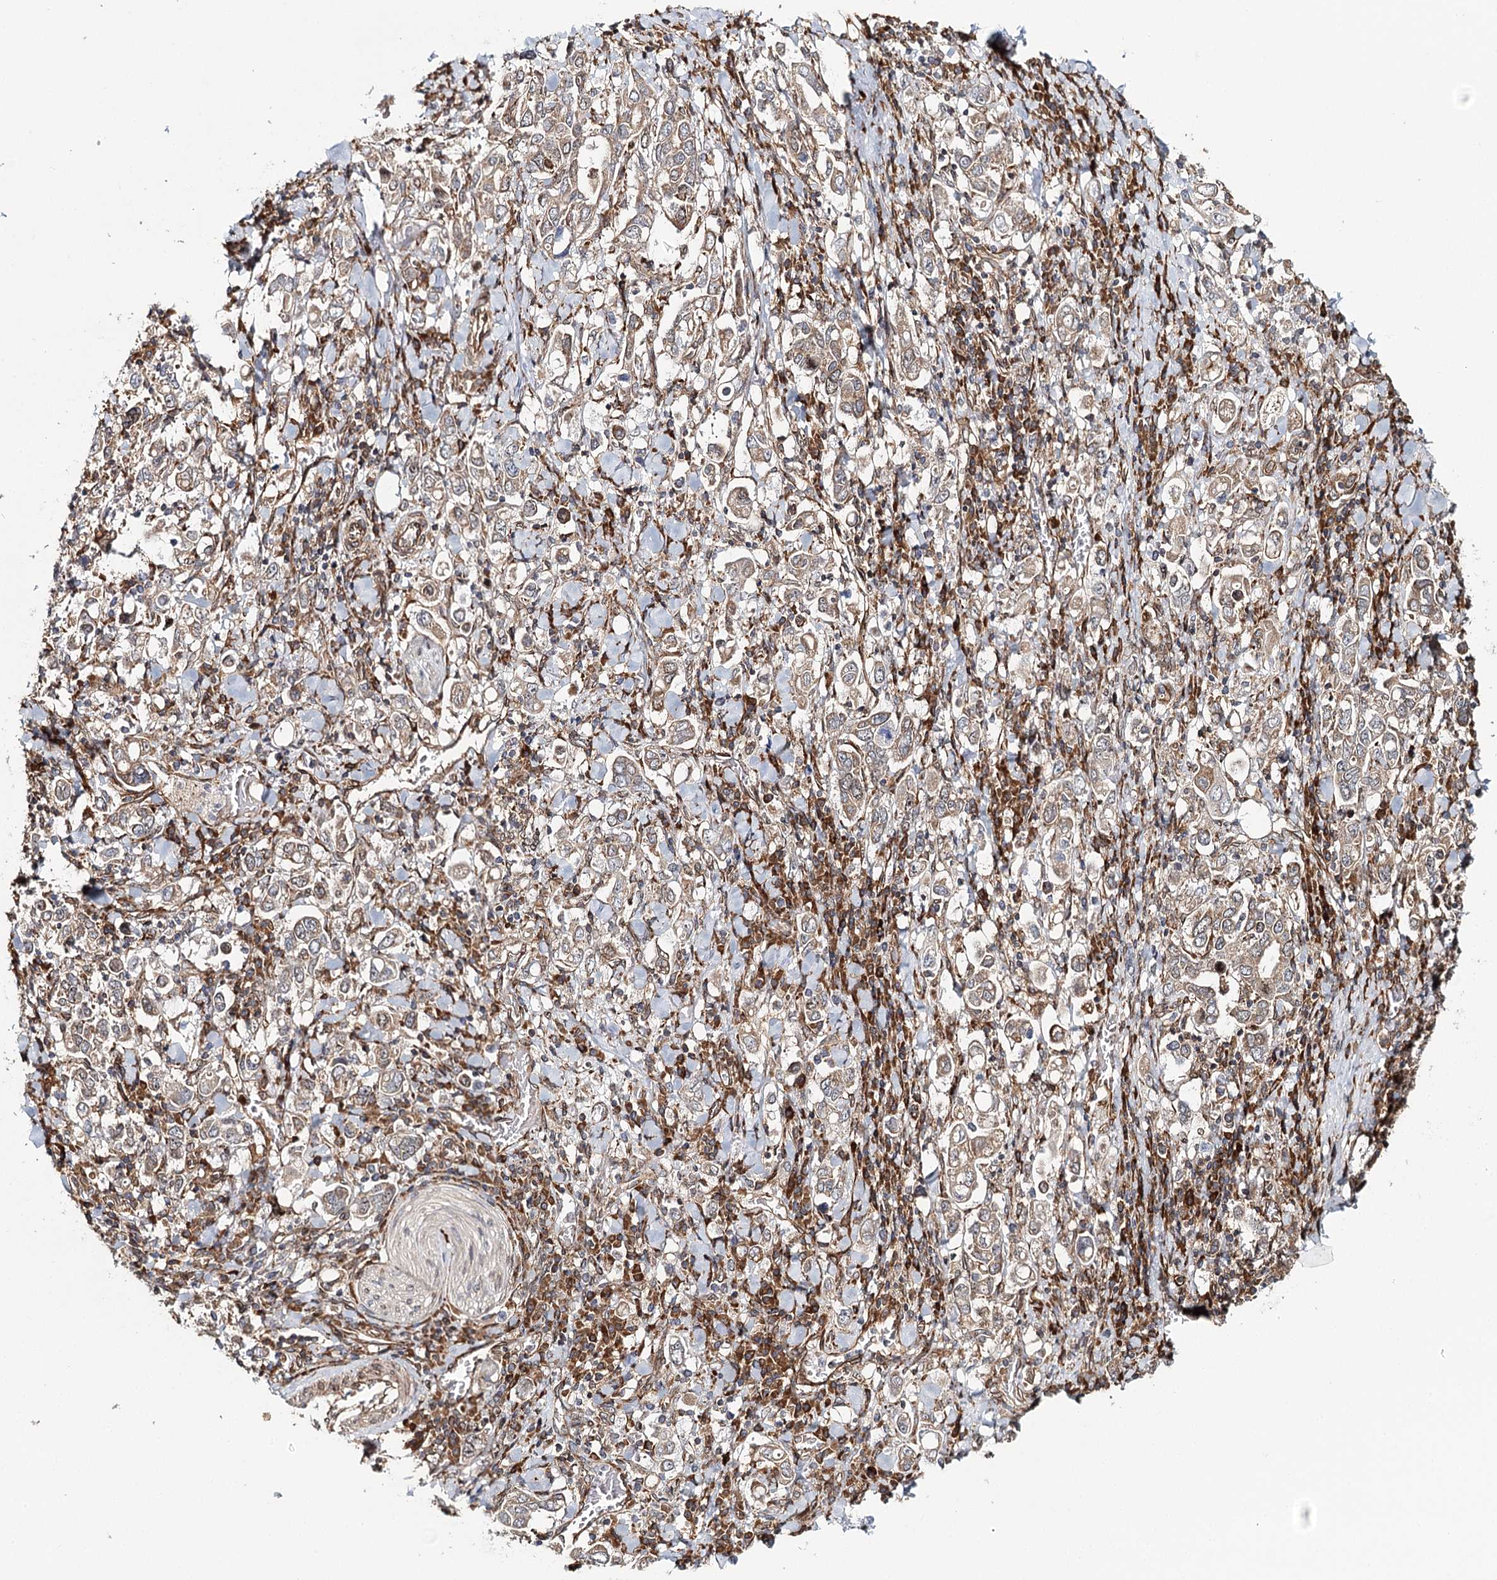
{"staining": {"intensity": "moderate", "quantity": ">75%", "location": "cytoplasmic/membranous"}, "tissue": "stomach cancer", "cell_type": "Tumor cells", "image_type": "cancer", "snomed": [{"axis": "morphology", "description": "Adenocarcinoma, NOS"}, {"axis": "topography", "description": "Stomach, upper"}], "caption": "Human stomach adenocarcinoma stained with a brown dye exhibits moderate cytoplasmic/membranous positive positivity in approximately >75% of tumor cells.", "gene": "MKNK1", "patient": {"sex": "male", "age": 62}}